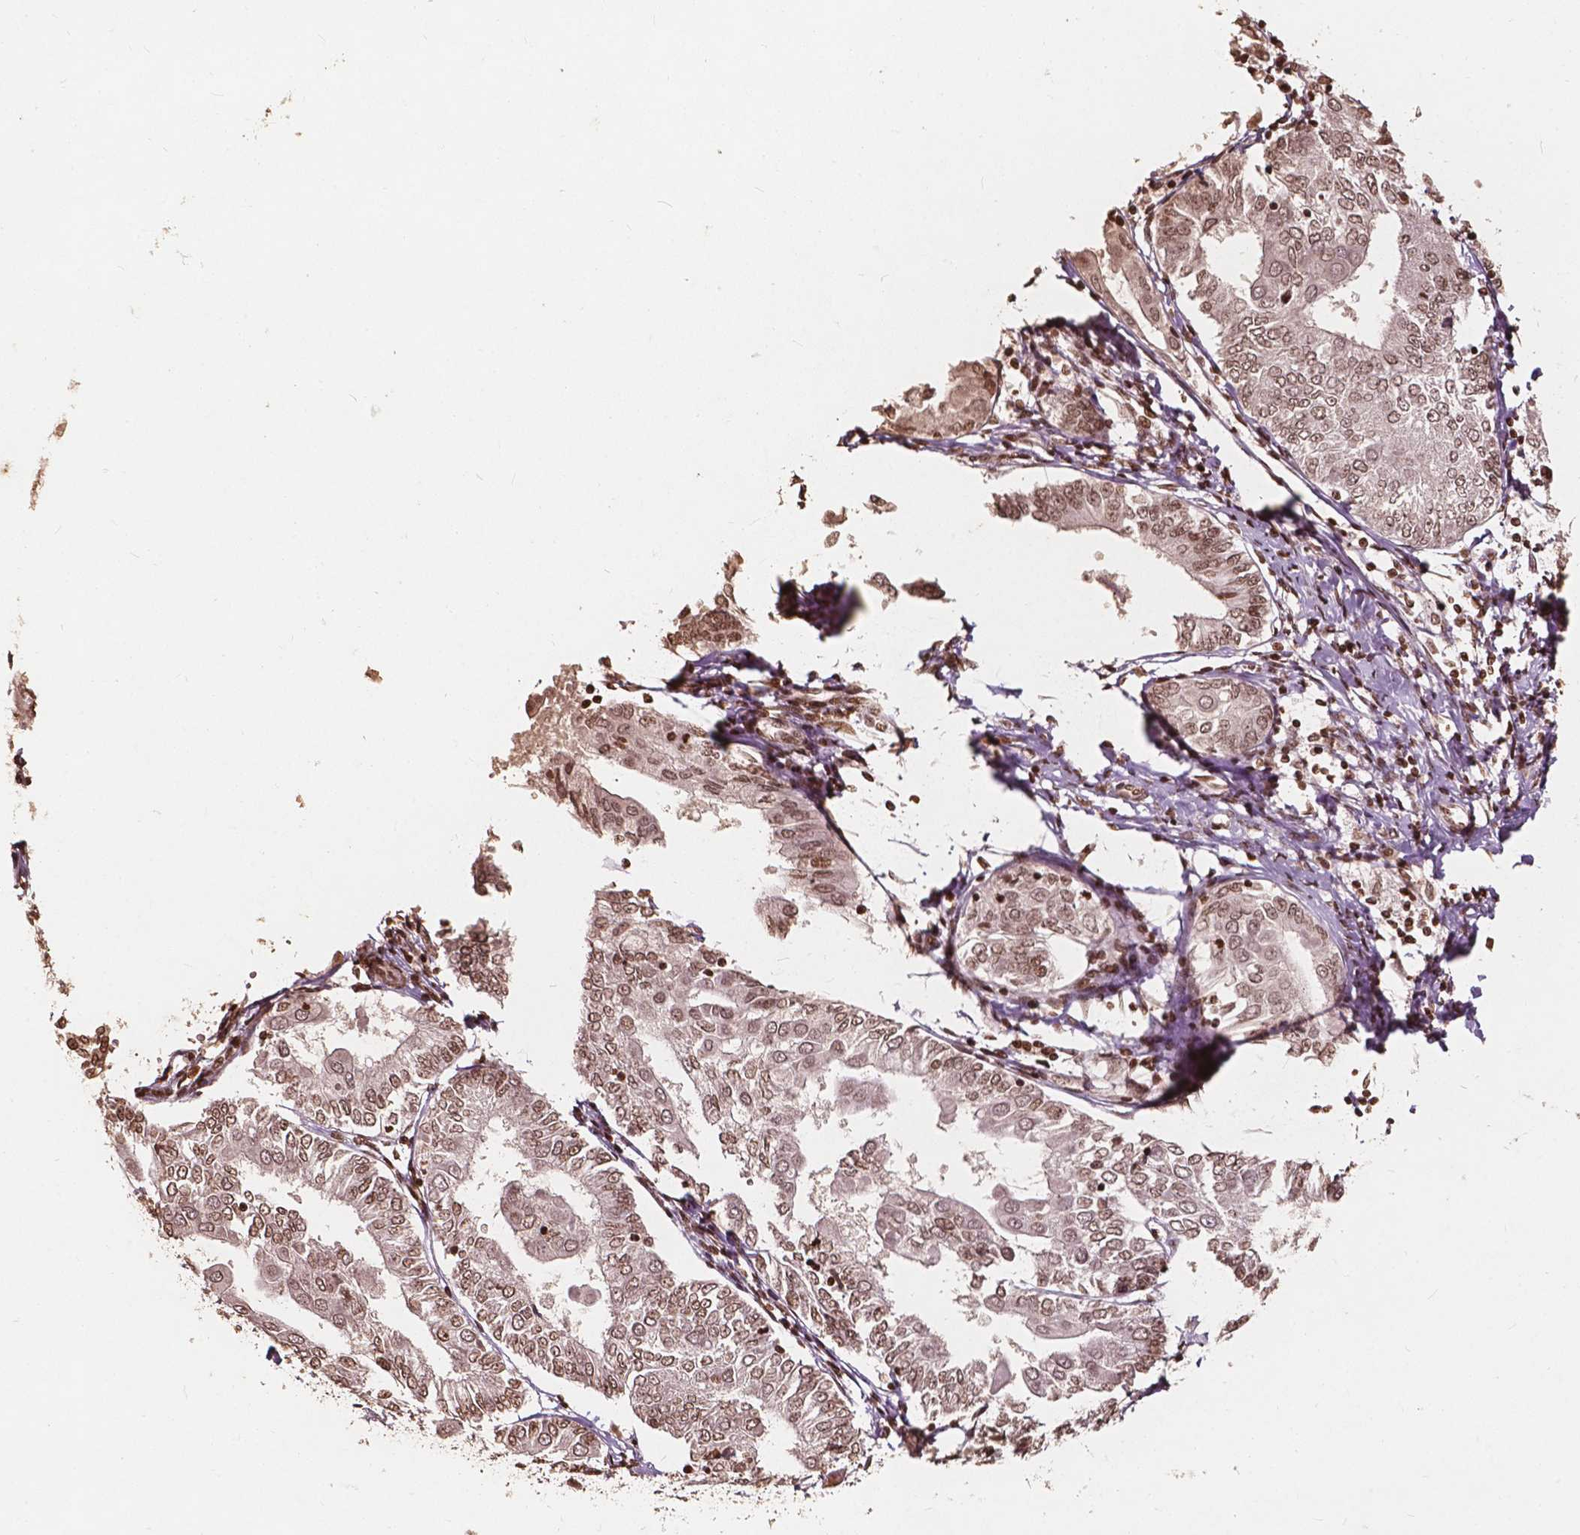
{"staining": {"intensity": "weak", "quantity": ">75%", "location": "nuclear"}, "tissue": "endometrial cancer", "cell_type": "Tumor cells", "image_type": "cancer", "snomed": [{"axis": "morphology", "description": "Adenocarcinoma, NOS"}, {"axis": "topography", "description": "Endometrium"}], "caption": "IHC (DAB (3,3'-diaminobenzidine)) staining of human adenocarcinoma (endometrial) shows weak nuclear protein positivity in about >75% of tumor cells. The staining is performed using DAB brown chromogen to label protein expression. The nuclei are counter-stained blue using hematoxylin.", "gene": "H3C14", "patient": {"sex": "female", "age": 68}}